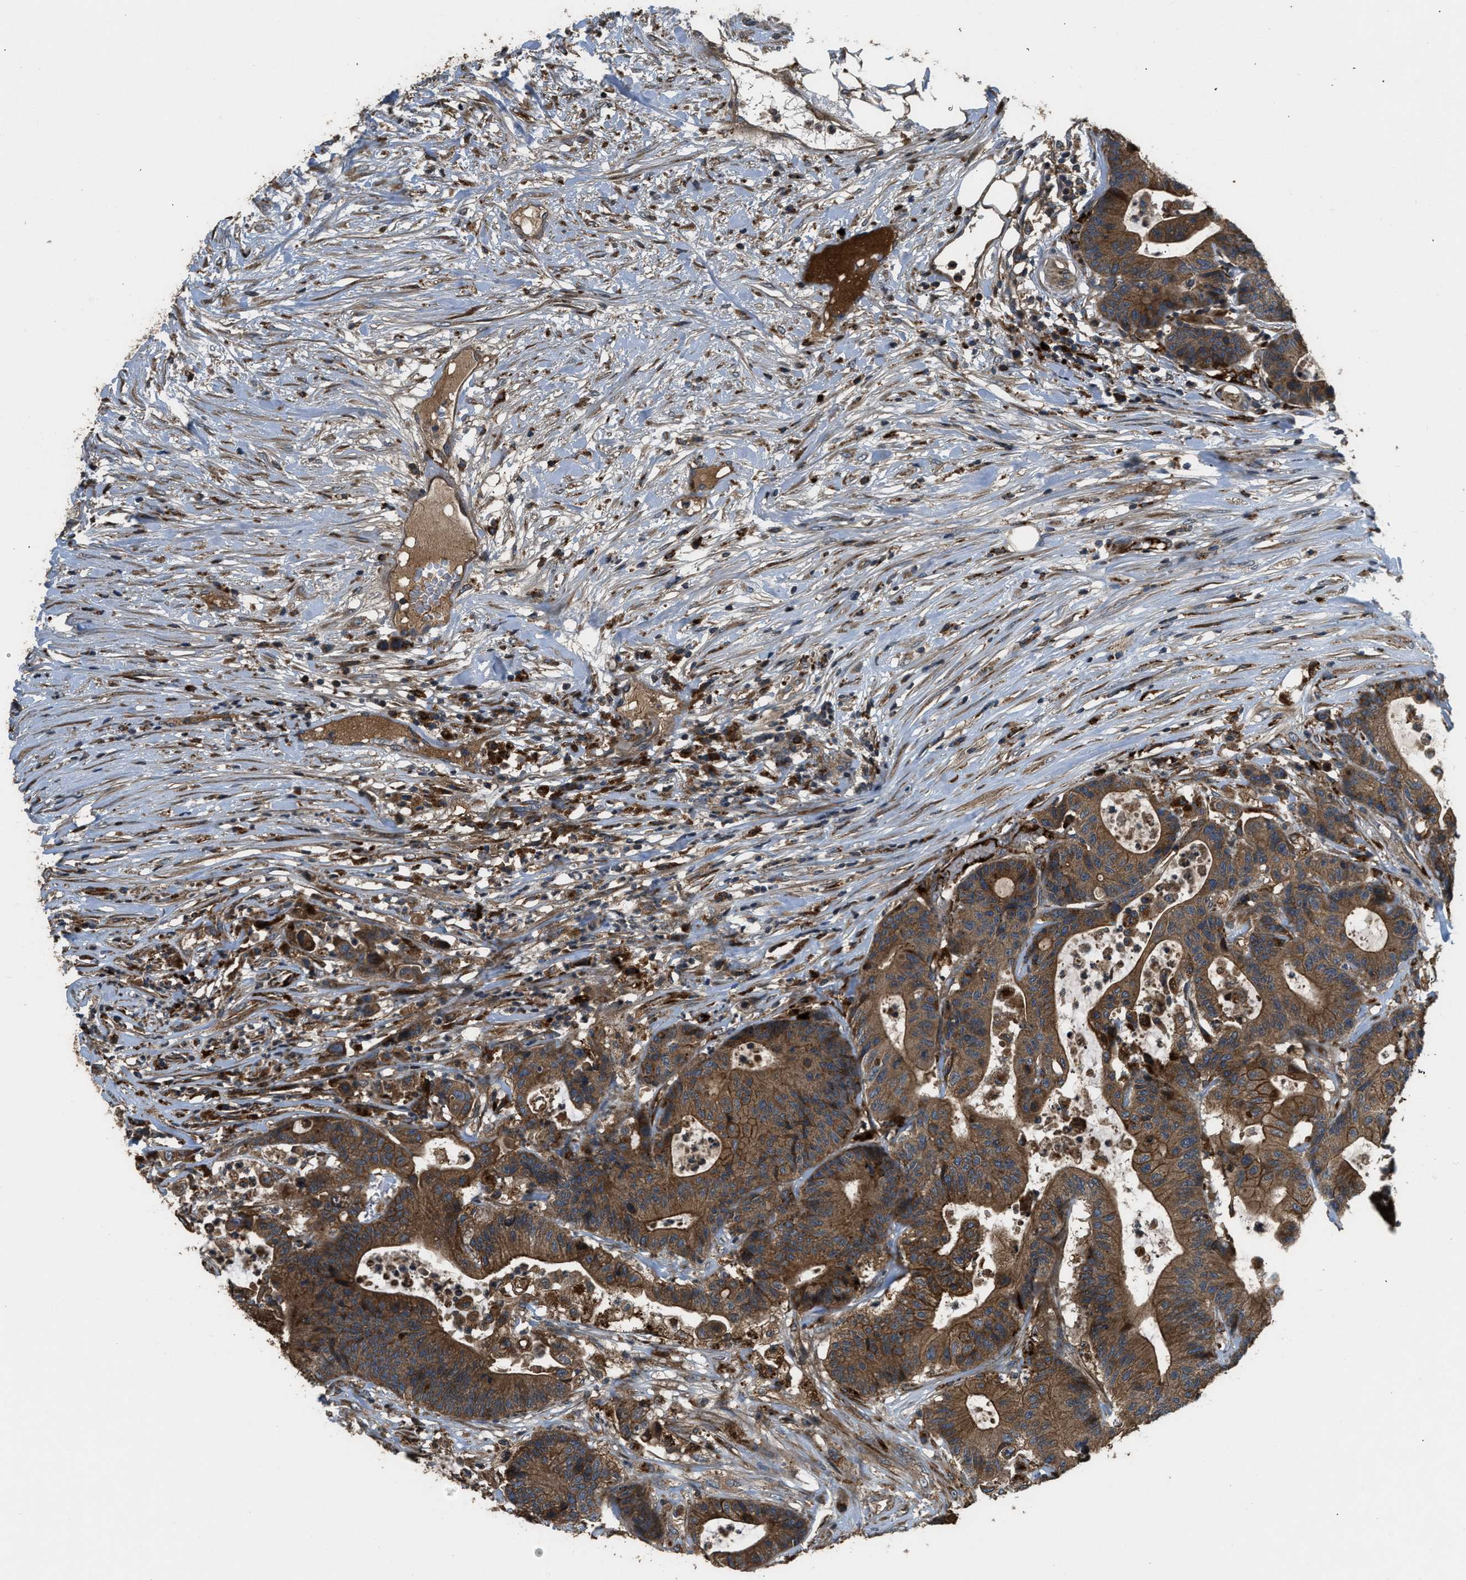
{"staining": {"intensity": "strong", "quantity": ">75%", "location": "cytoplasmic/membranous"}, "tissue": "colorectal cancer", "cell_type": "Tumor cells", "image_type": "cancer", "snomed": [{"axis": "morphology", "description": "Adenocarcinoma, NOS"}, {"axis": "topography", "description": "Colon"}], "caption": "The immunohistochemical stain labels strong cytoplasmic/membranous expression in tumor cells of colorectal cancer tissue.", "gene": "GGH", "patient": {"sex": "female", "age": 84}}